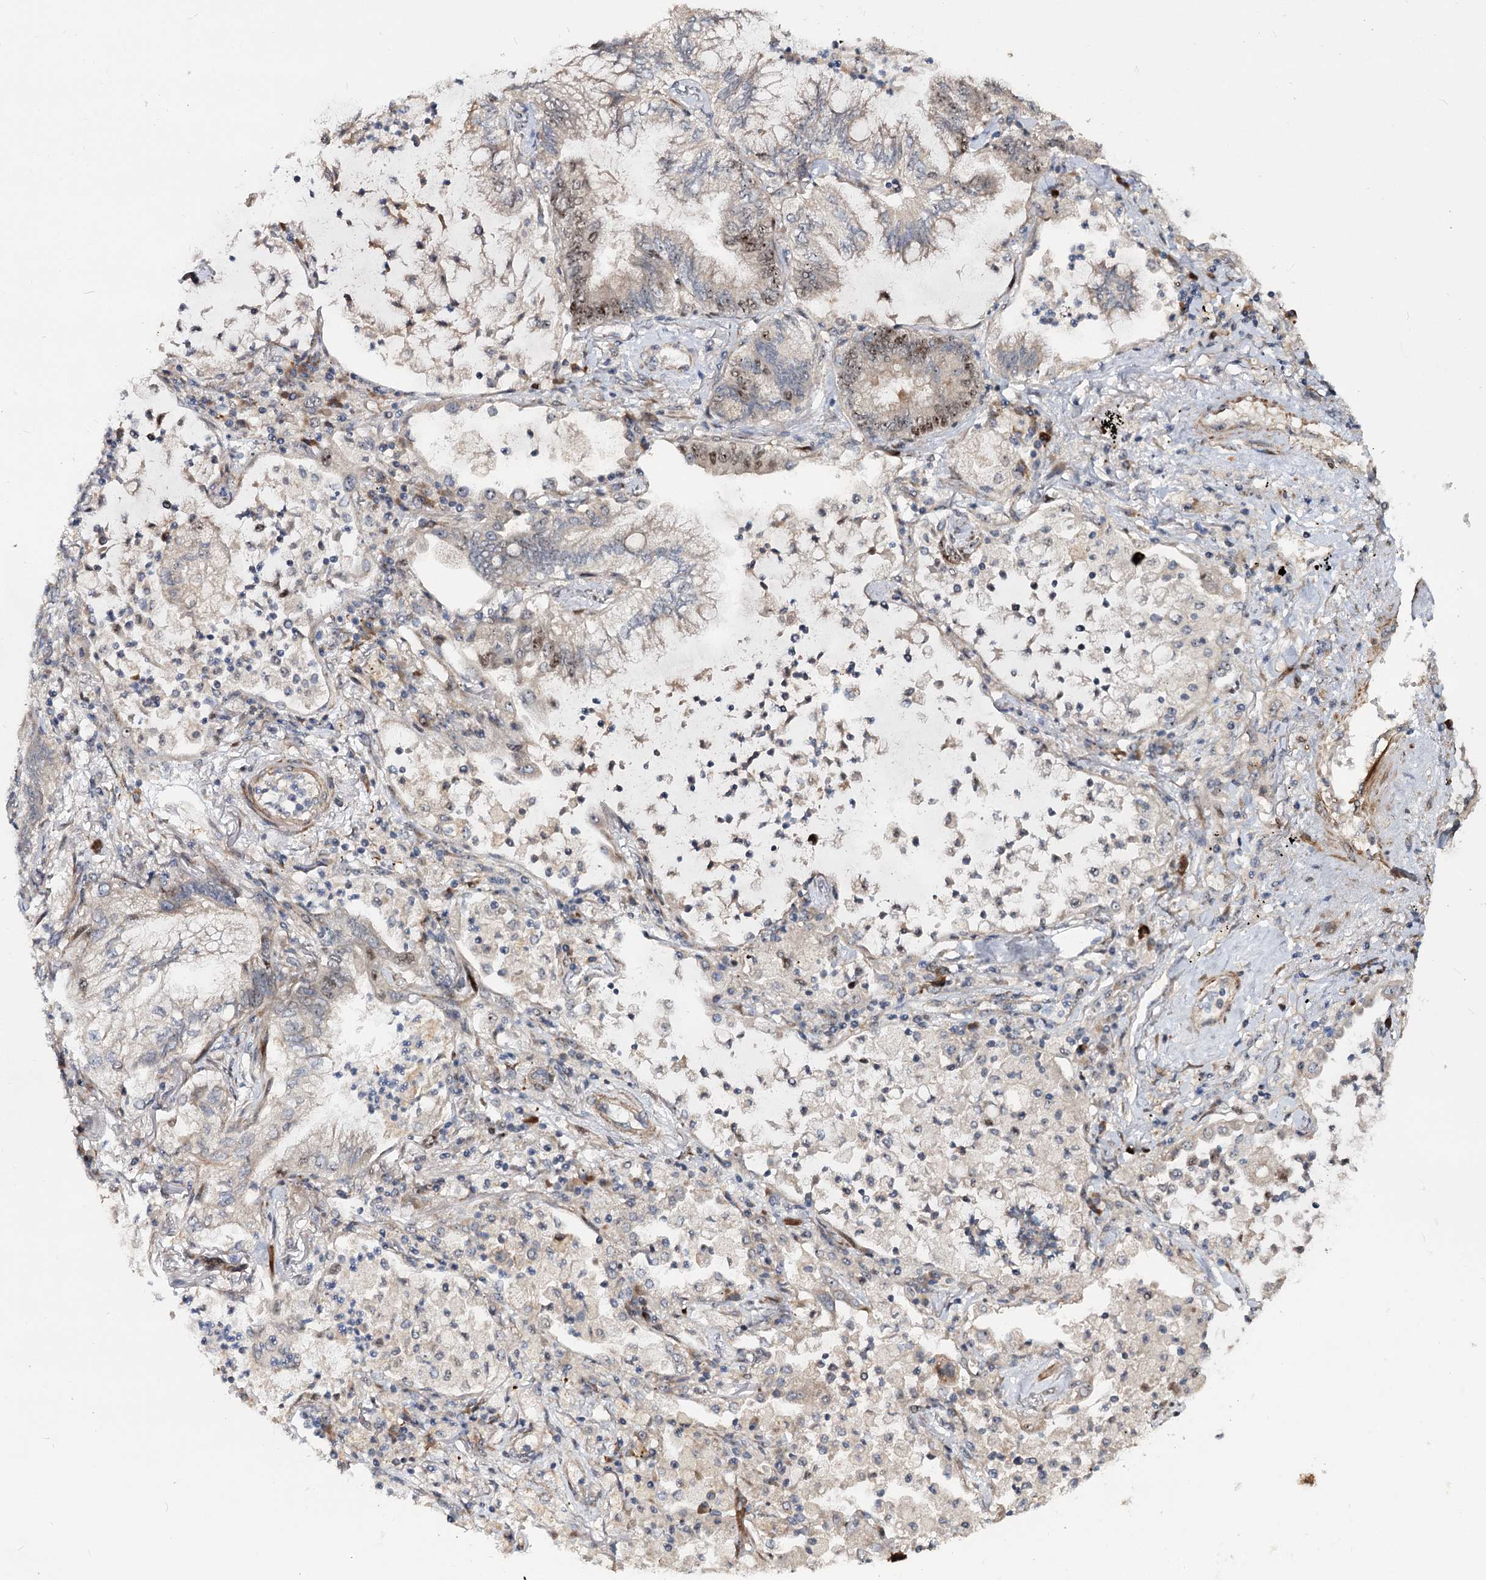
{"staining": {"intensity": "moderate", "quantity": "<25%", "location": "nuclear"}, "tissue": "lung cancer", "cell_type": "Tumor cells", "image_type": "cancer", "snomed": [{"axis": "morphology", "description": "Adenocarcinoma, NOS"}, {"axis": "topography", "description": "Lung"}], "caption": "A histopathology image of lung adenocarcinoma stained for a protein reveals moderate nuclear brown staining in tumor cells.", "gene": "PIK3C2A", "patient": {"sex": "female", "age": 70}}